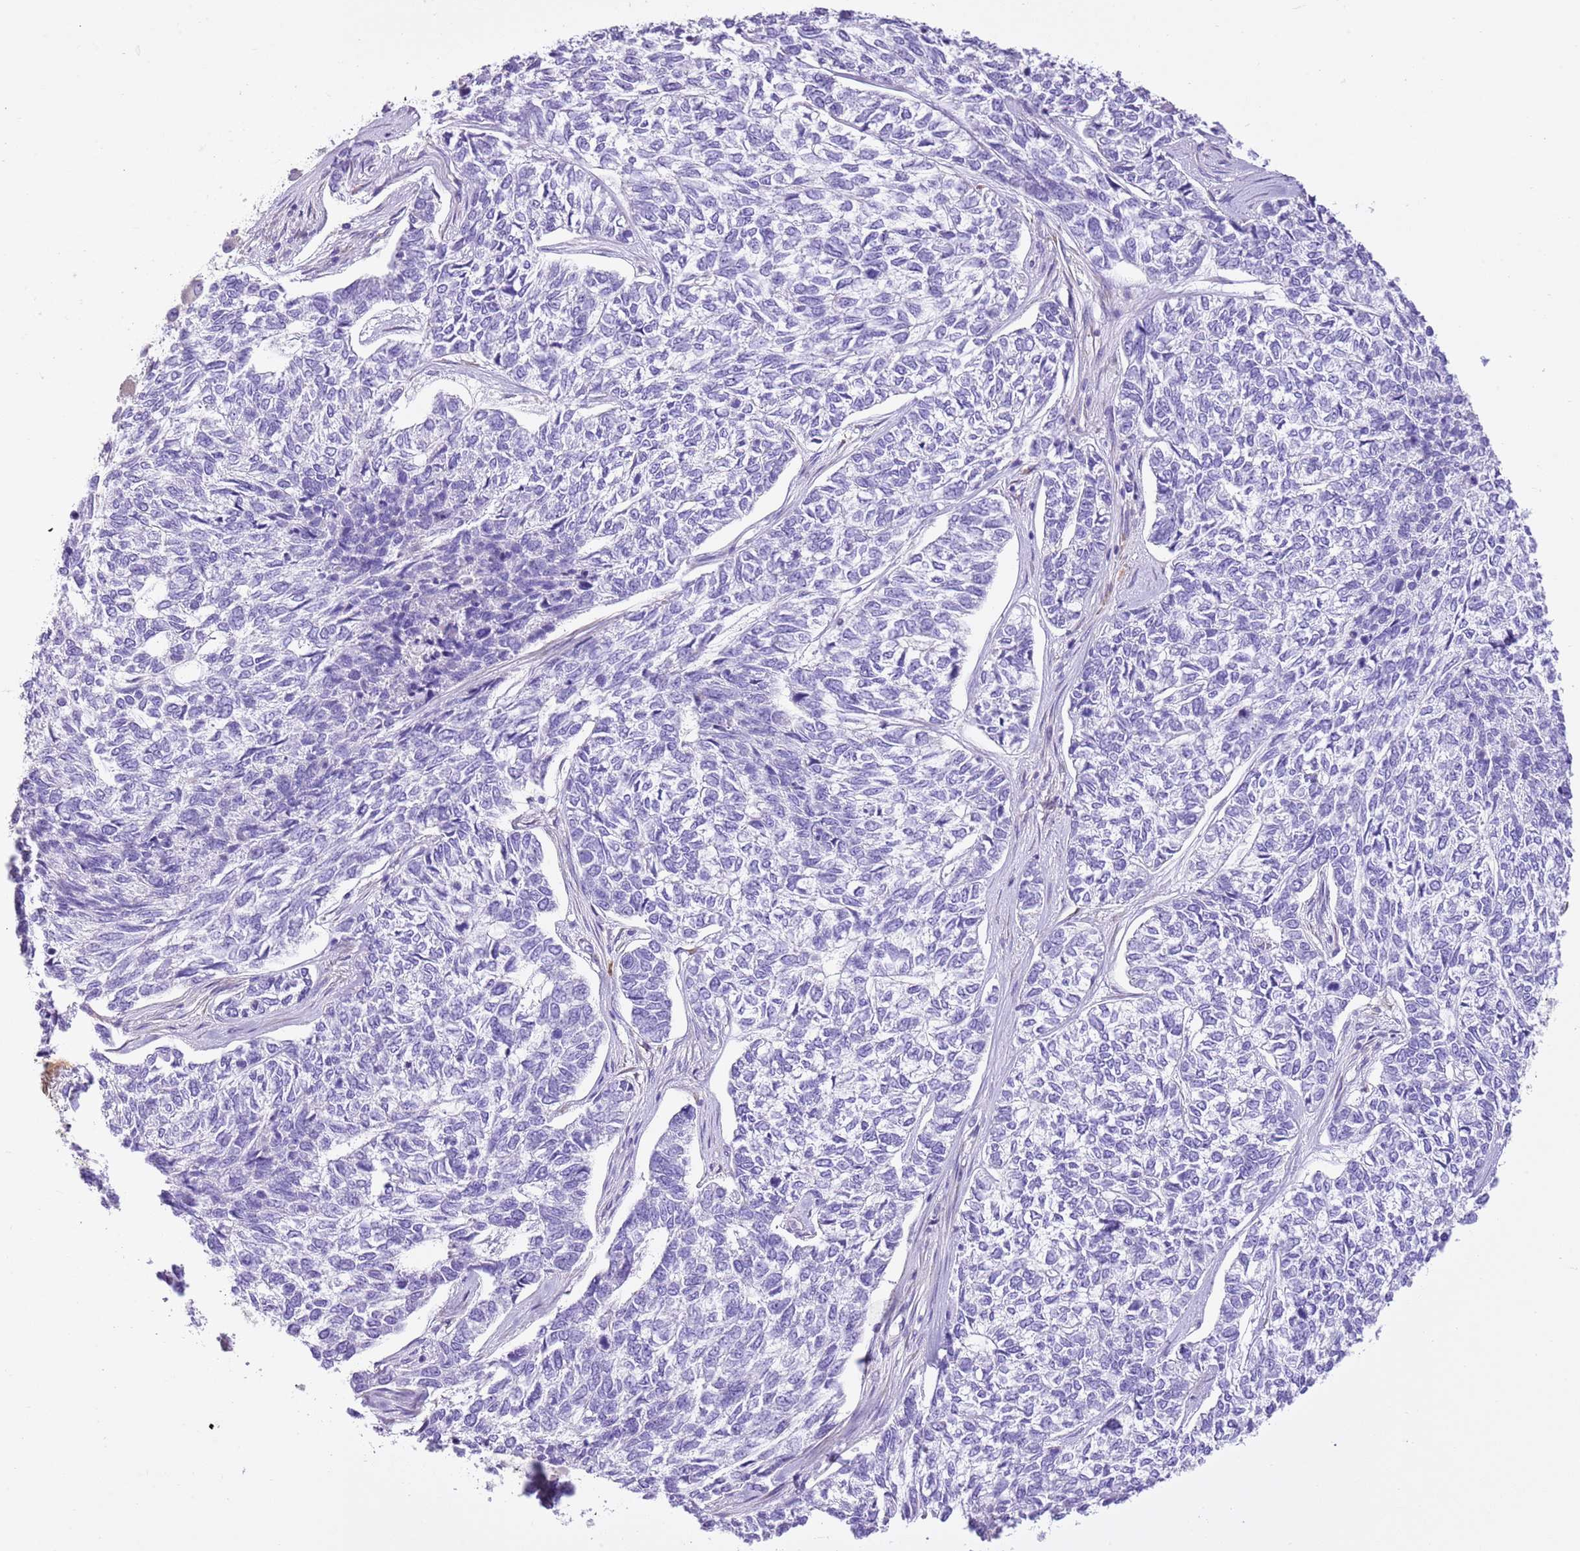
{"staining": {"intensity": "negative", "quantity": "none", "location": "none"}, "tissue": "skin cancer", "cell_type": "Tumor cells", "image_type": "cancer", "snomed": [{"axis": "morphology", "description": "Basal cell carcinoma"}, {"axis": "topography", "description": "Skin"}], "caption": "Immunohistochemical staining of human basal cell carcinoma (skin) shows no significant expression in tumor cells.", "gene": "AAR2", "patient": {"sex": "female", "age": 65}}